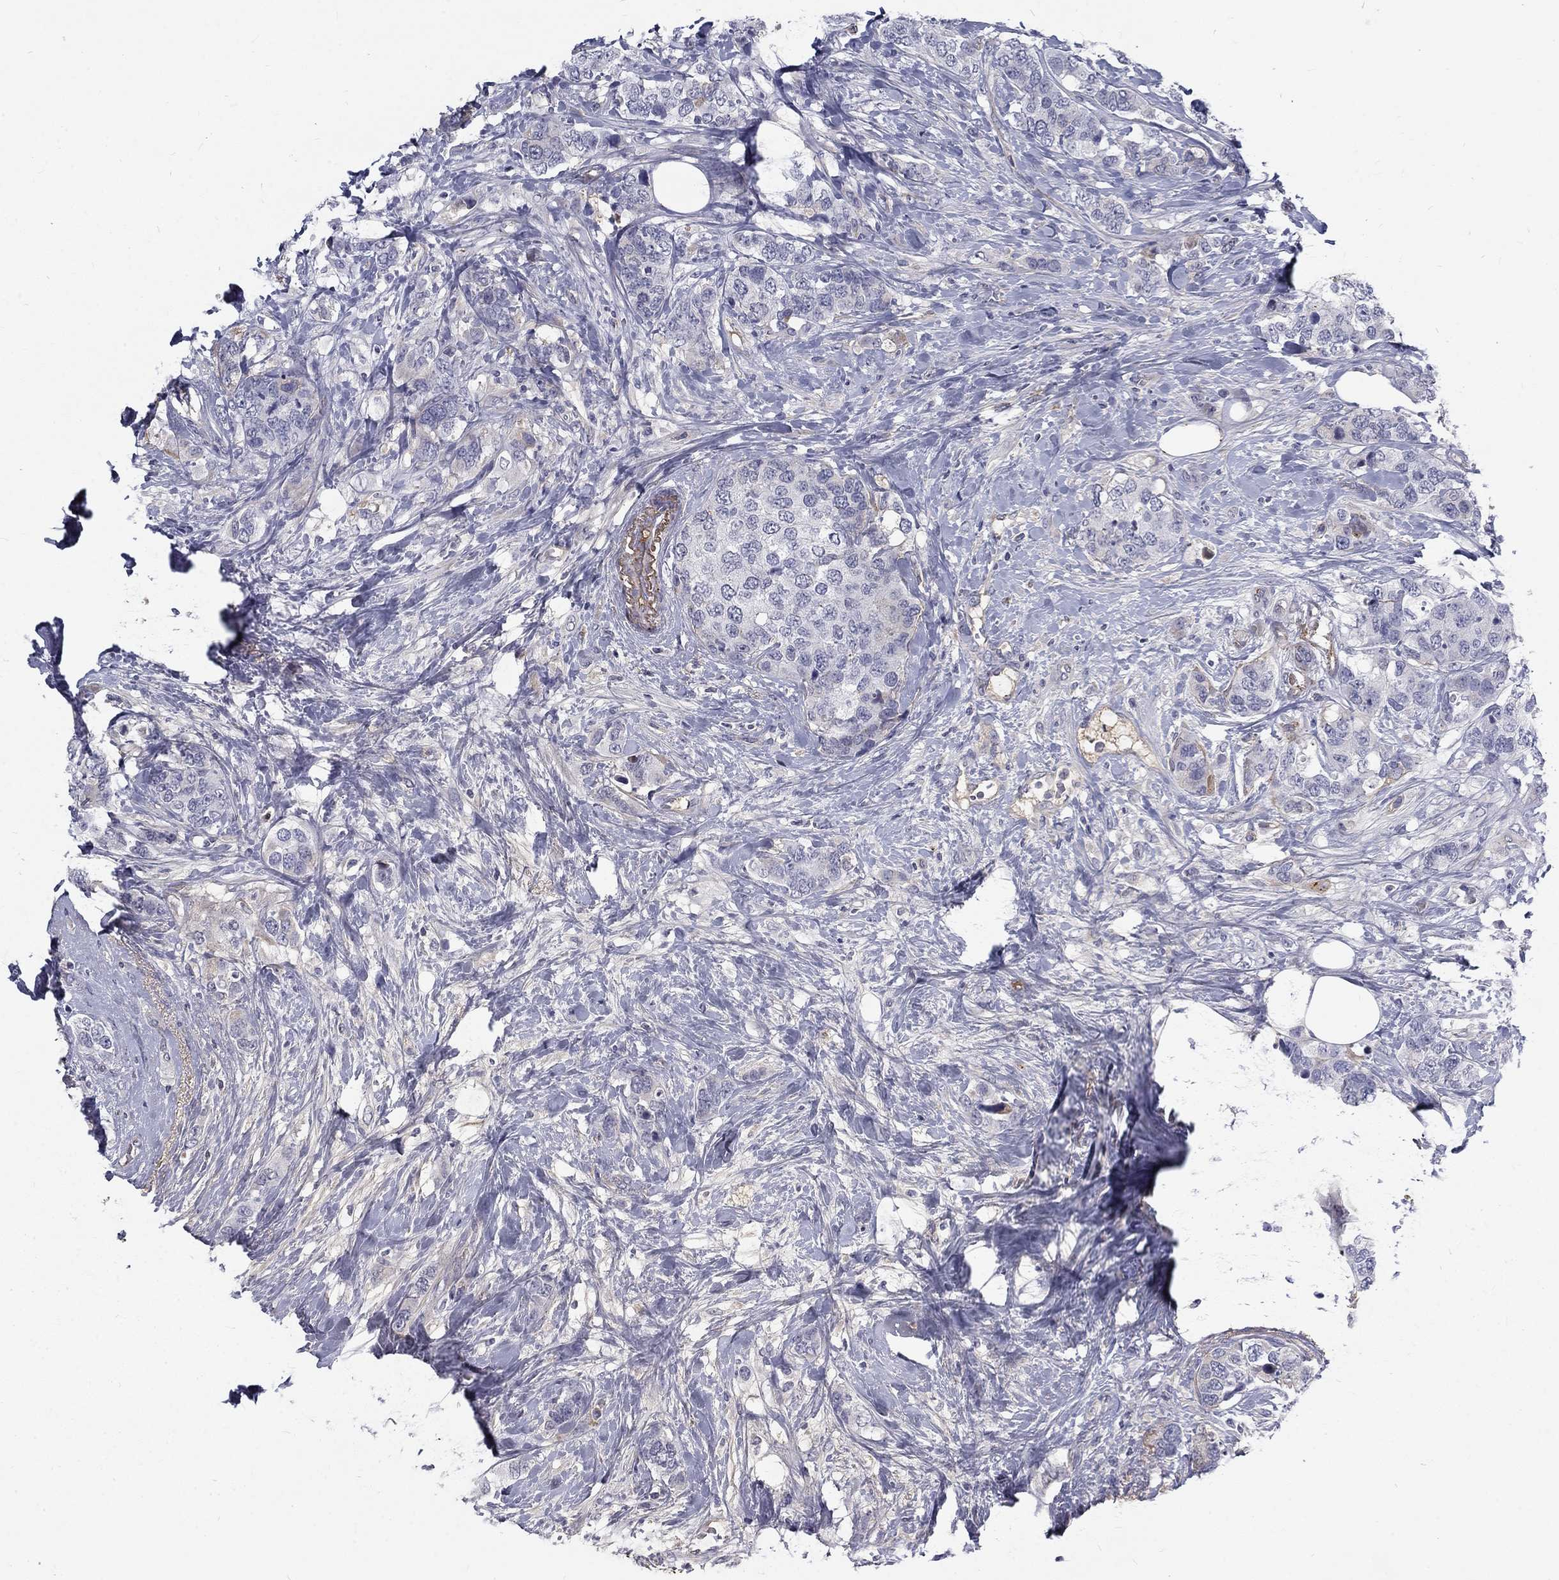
{"staining": {"intensity": "negative", "quantity": "none", "location": "none"}, "tissue": "breast cancer", "cell_type": "Tumor cells", "image_type": "cancer", "snomed": [{"axis": "morphology", "description": "Lobular carcinoma"}, {"axis": "topography", "description": "Breast"}], "caption": "Immunohistochemistry (IHC) image of neoplastic tissue: human lobular carcinoma (breast) stained with DAB (3,3'-diaminobenzidine) reveals no significant protein staining in tumor cells. The staining is performed using DAB (3,3'-diaminobenzidine) brown chromogen with nuclei counter-stained in using hematoxylin.", "gene": "EPDR1", "patient": {"sex": "female", "age": 59}}